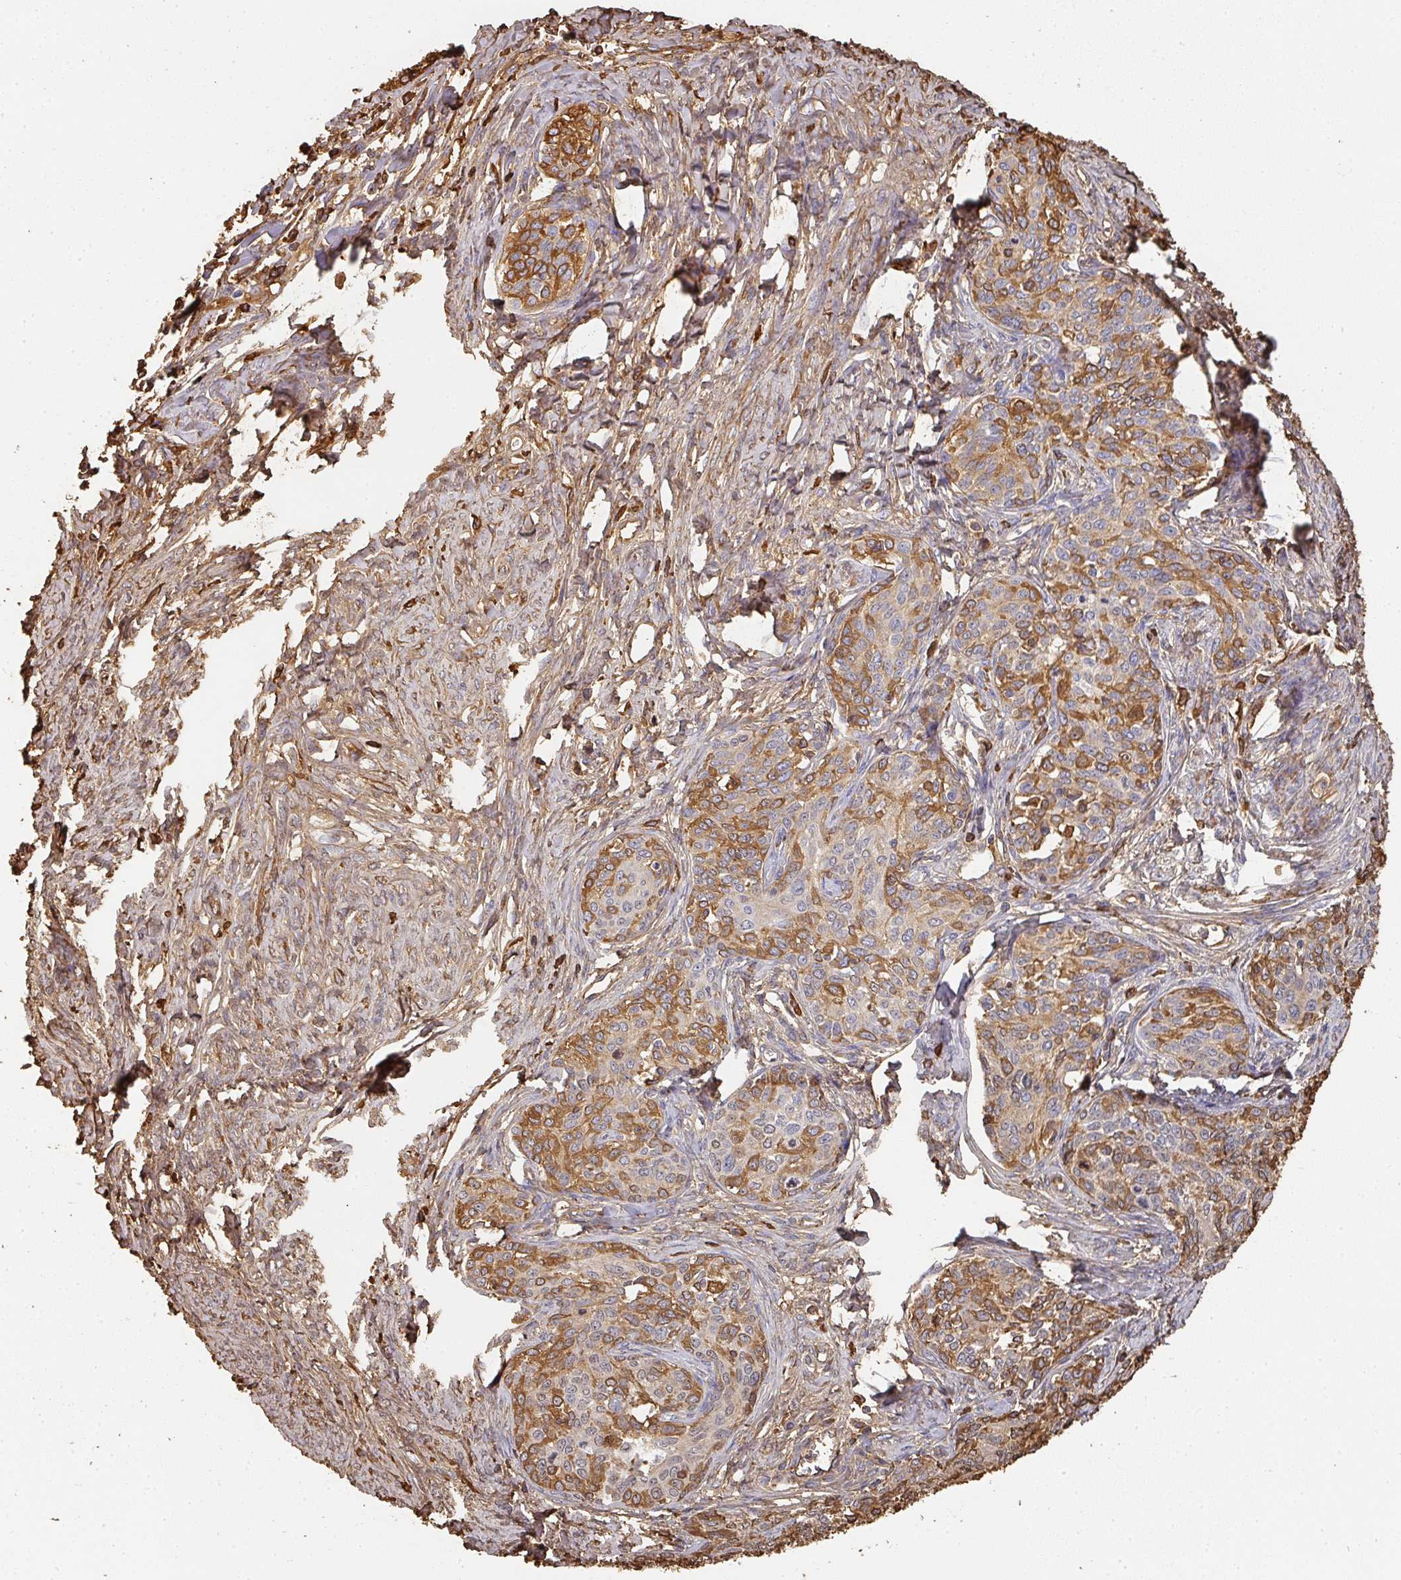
{"staining": {"intensity": "moderate", "quantity": ">75%", "location": "cytoplasmic/membranous"}, "tissue": "cervical cancer", "cell_type": "Tumor cells", "image_type": "cancer", "snomed": [{"axis": "morphology", "description": "Squamous cell carcinoma, NOS"}, {"axis": "morphology", "description": "Adenocarcinoma, NOS"}, {"axis": "topography", "description": "Cervix"}], "caption": "Immunohistochemistry (IHC) of cervical adenocarcinoma shows medium levels of moderate cytoplasmic/membranous positivity in about >75% of tumor cells.", "gene": "ALB", "patient": {"sex": "female", "age": 52}}